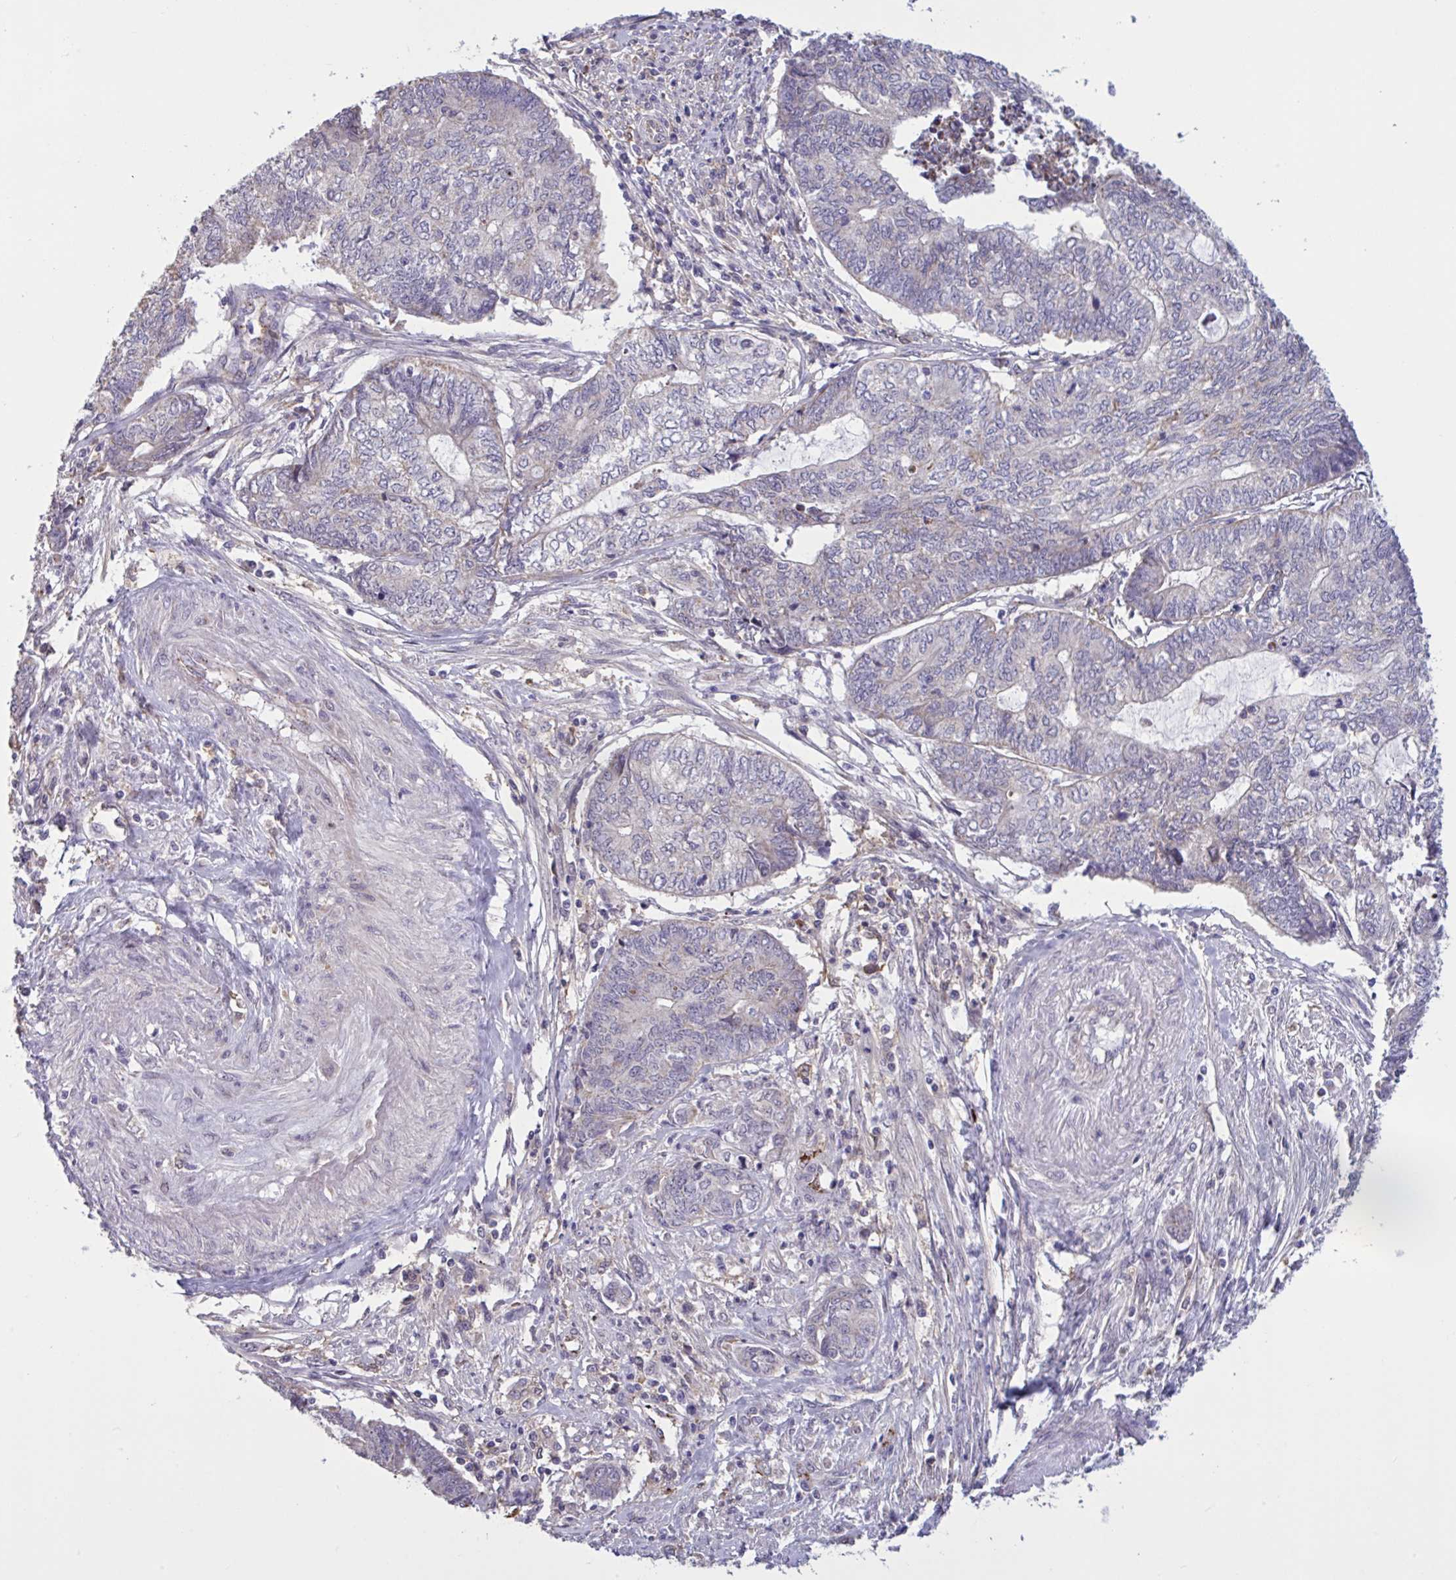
{"staining": {"intensity": "weak", "quantity": "<25%", "location": "cytoplasmic/membranous"}, "tissue": "endometrial cancer", "cell_type": "Tumor cells", "image_type": "cancer", "snomed": [{"axis": "morphology", "description": "Adenocarcinoma, NOS"}, {"axis": "topography", "description": "Uterus"}, {"axis": "topography", "description": "Endometrium"}], "caption": "Immunohistochemical staining of human endometrial adenocarcinoma reveals no significant staining in tumor cells.", "gene": "CD101", "patient": {"sex": "female", "age": 70}}